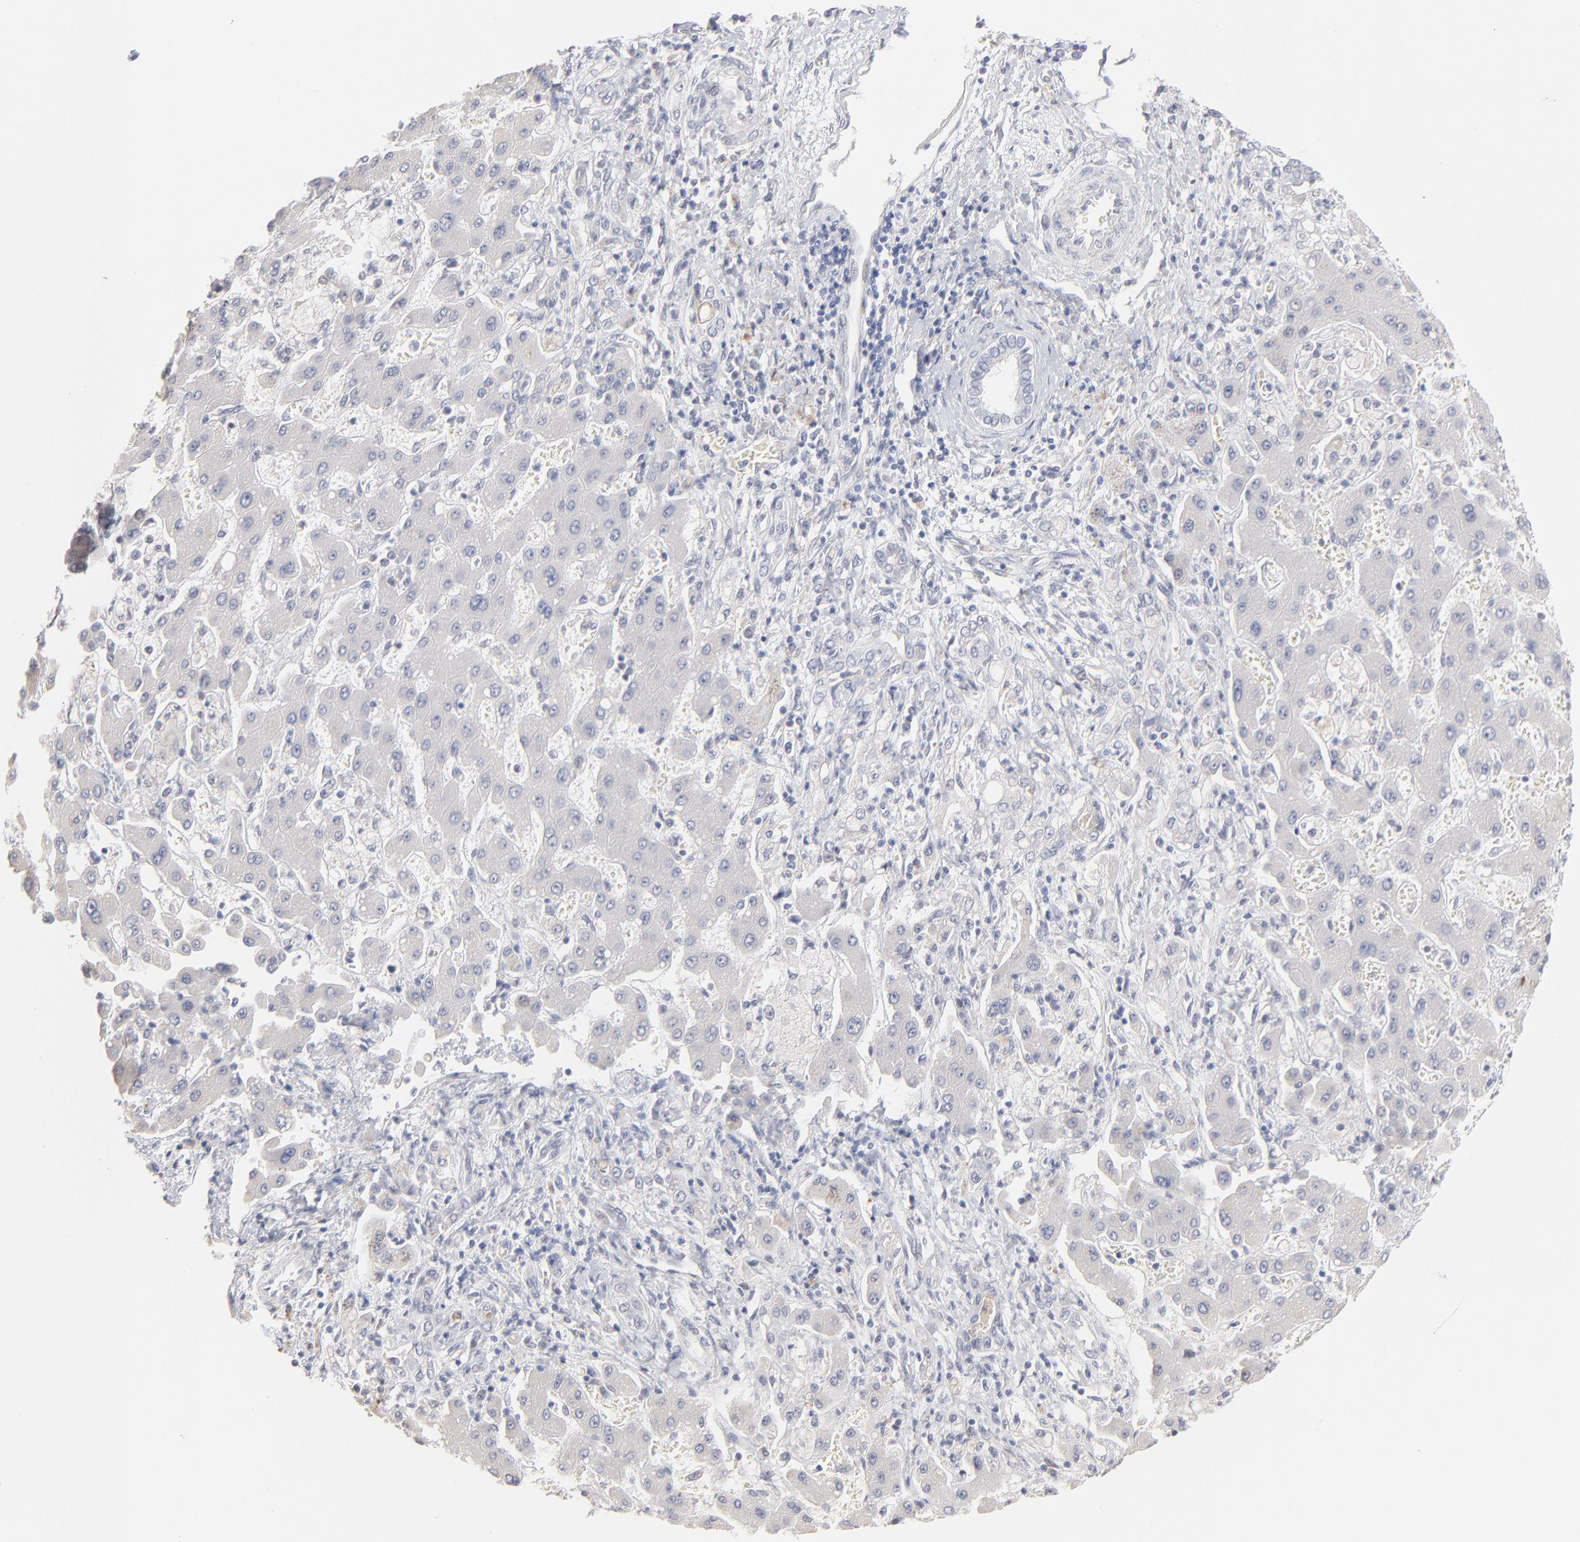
{"staining": {"intensity": "negative", "quantity": "none", "location": "none"}, "tissue": "liver cancer", "cell_type": "Tumor cells", "image_type": "cancer", "snomed": [{"axis": "morphology", "description": "Cholangiocarcinoma"}, {"axis": "topography", "description": "Liver"}], "caption": "Micrograph shows no significant protein positivity in tumor cells of liver cancer. (DAB IHC with hematoxylin counter stain).", "gene": "RBM3", "patient": {"sex": "male", "age": 50}}